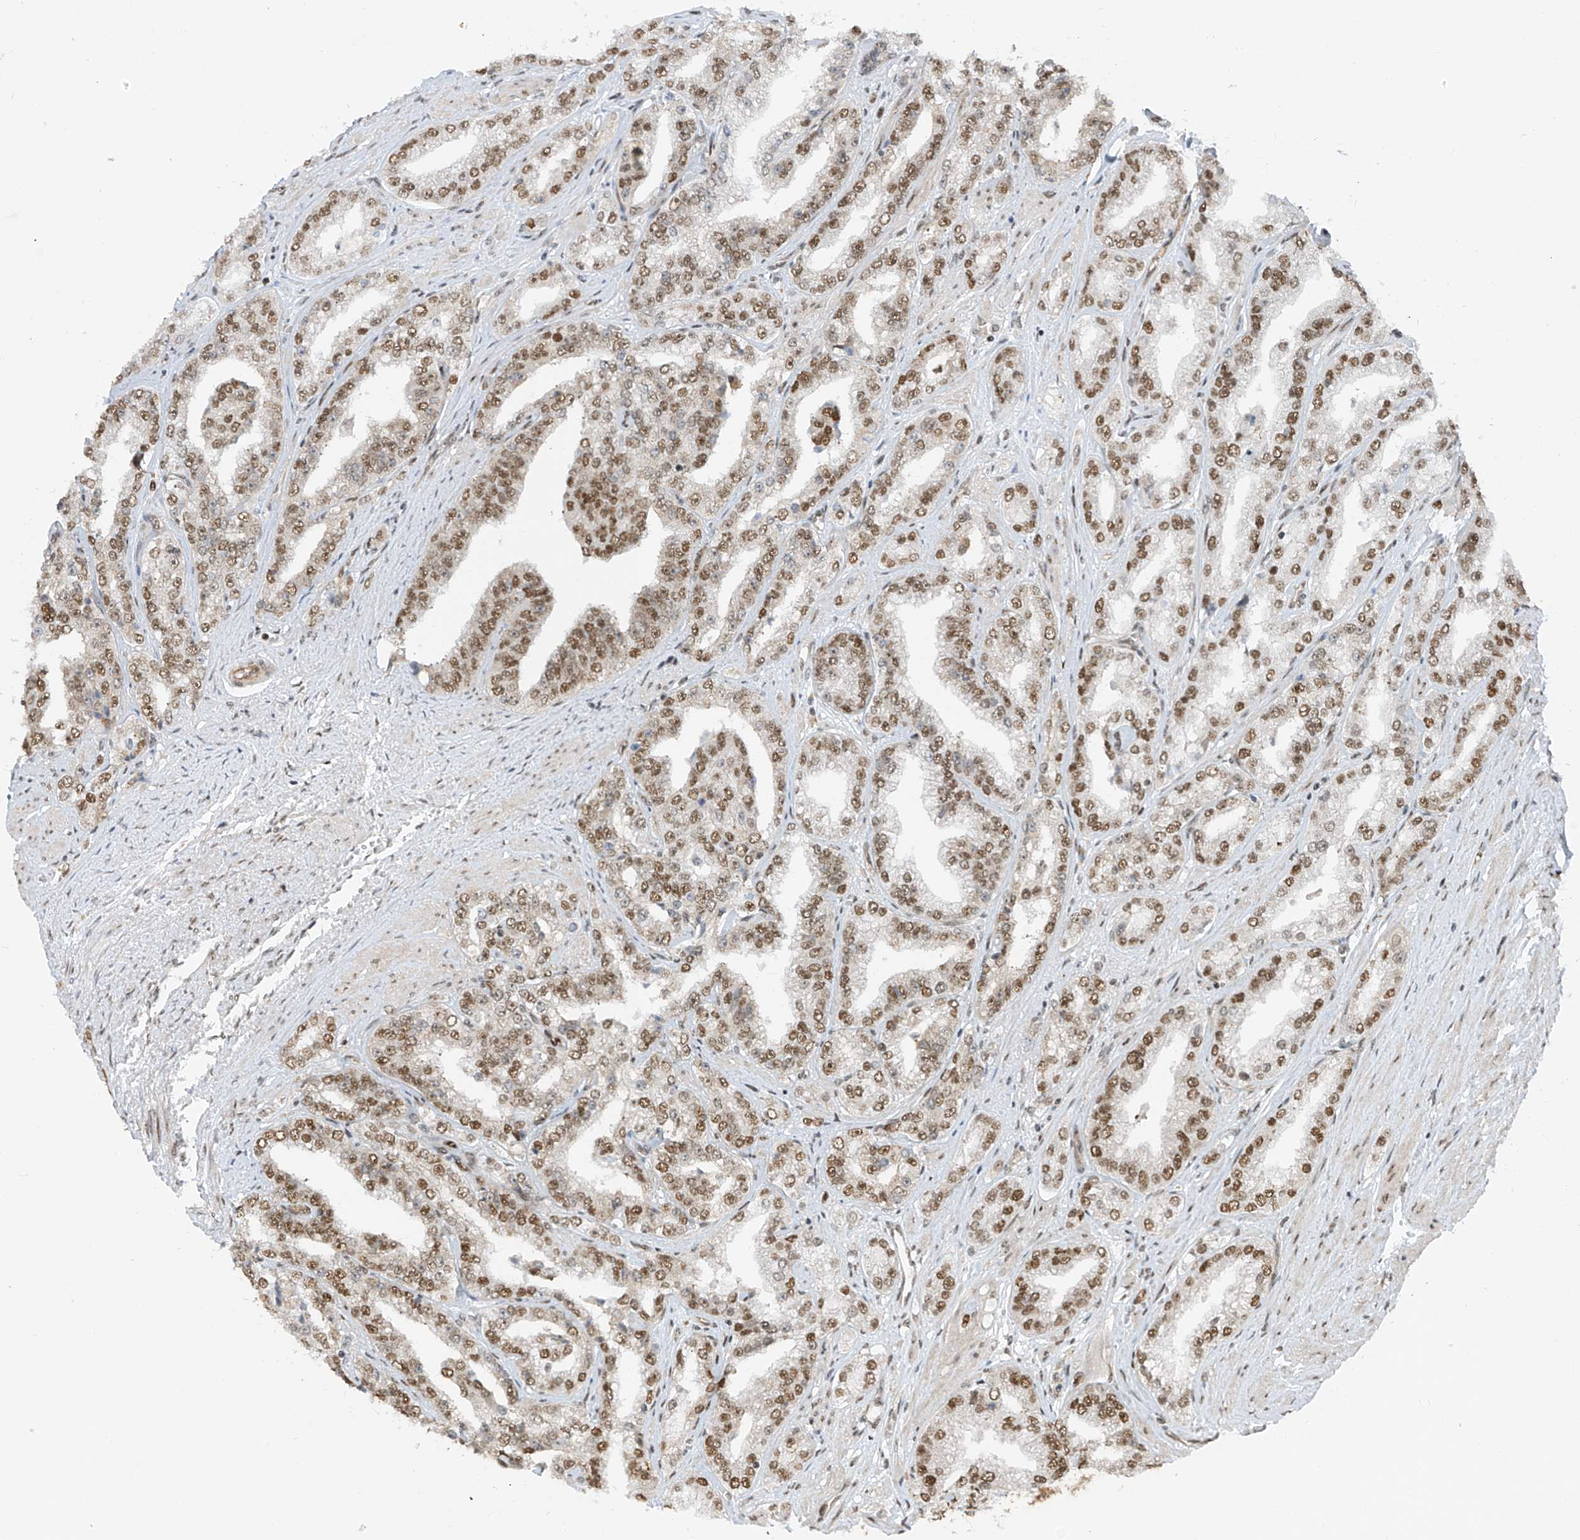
{"staining": {"intensity": "moderate", "quantity": ">75%", "location": "nuclear"}, "tissue": "prostate cancer", "cell_type": "Tumor cells", "image_type": "cancer", "snomed": [{"axis": "morphology", "description": "Adenocarcinoma, High grade"}, {"axis": "topography", "description": "Prostate"}], "caption": "Adenocarcinoma (high-grade) (prostate) was stained to show a protein in brown. There is medium levels of moderate nuclear staining in approximately >75% of tumor cells.", "gene": "ARHGEF3", "patient": {"sex": "male", "age": 71}}